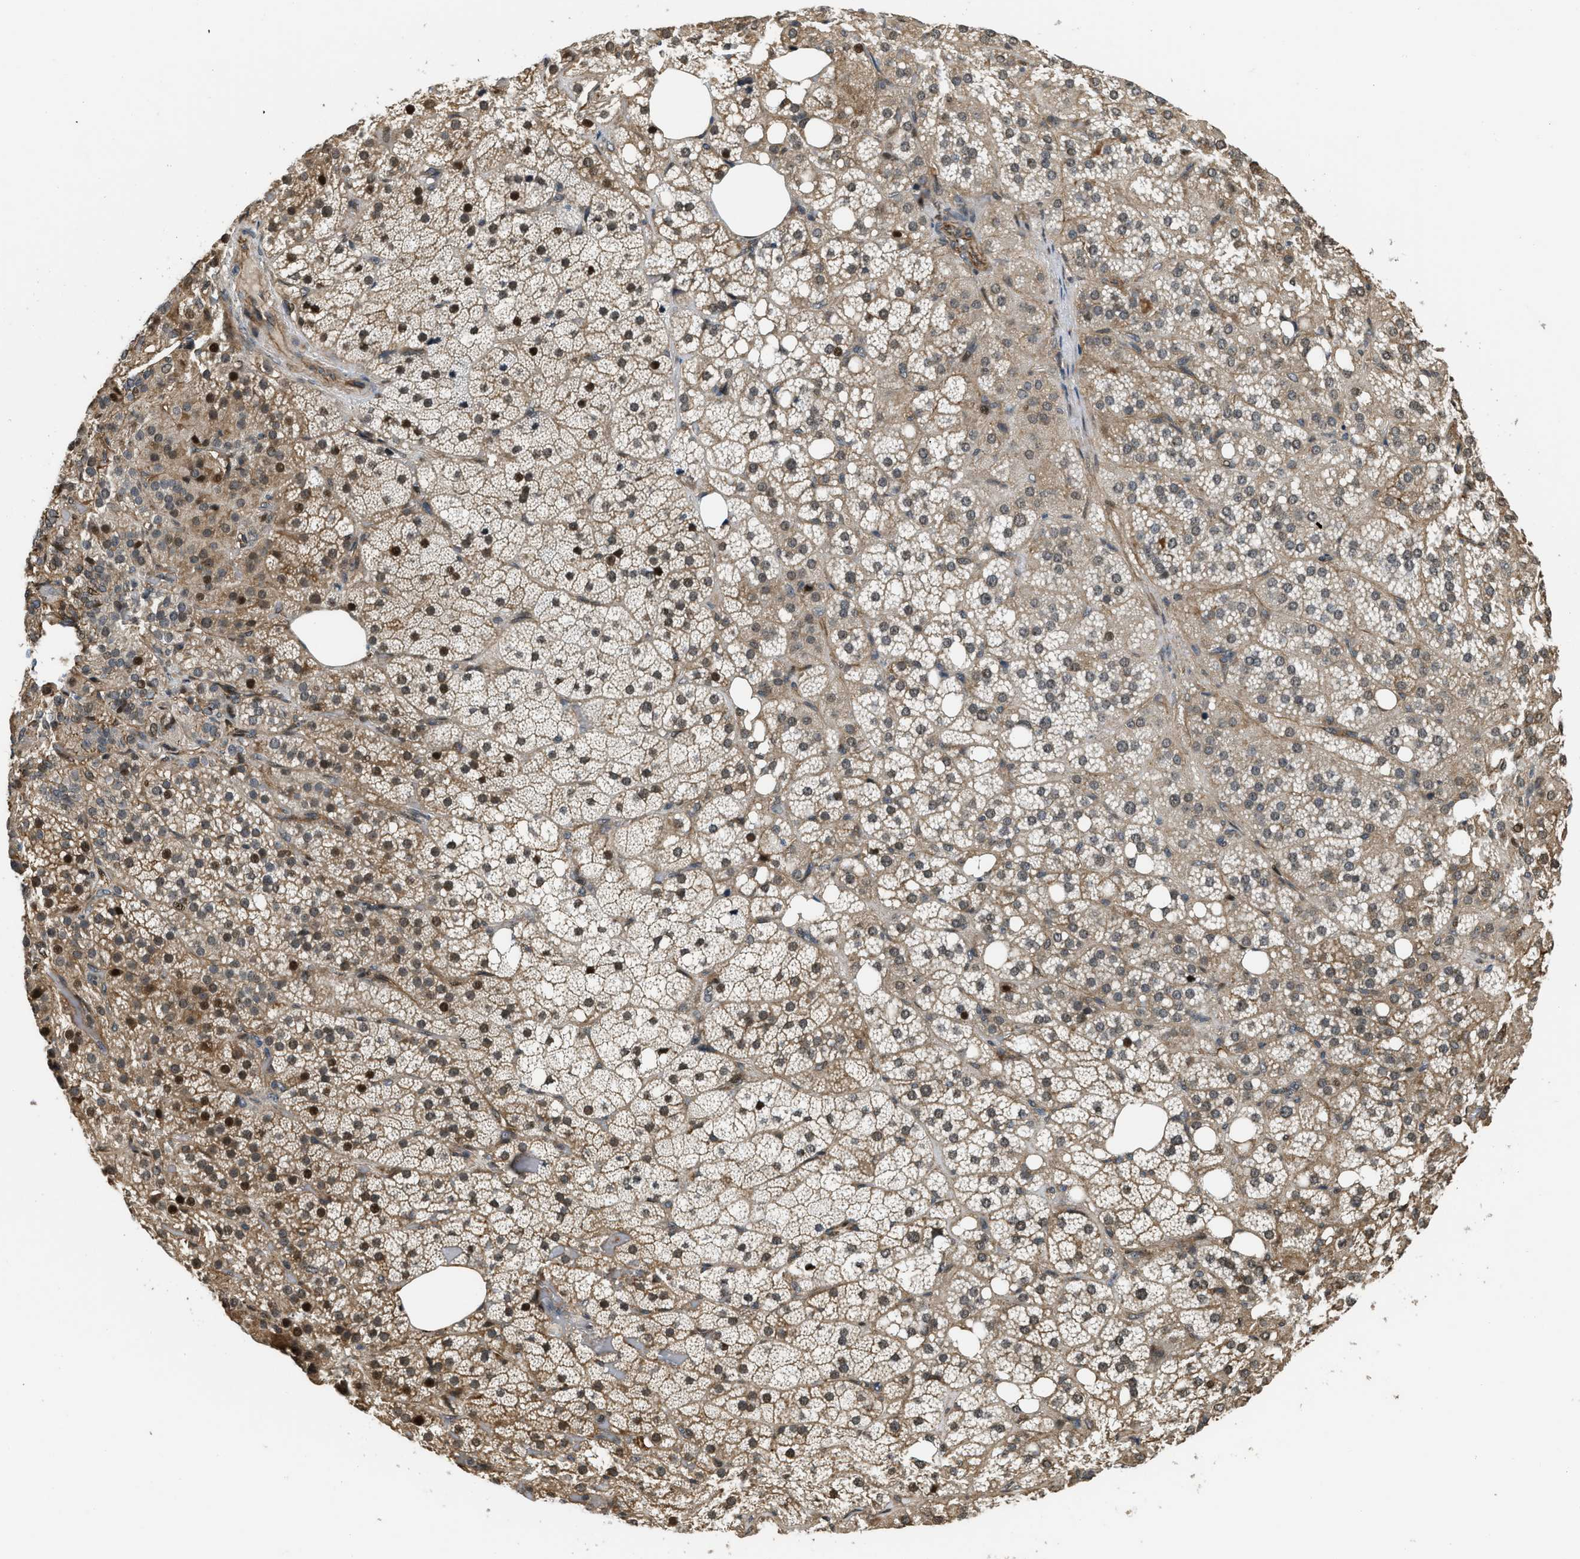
{"staining": {"intensity": "moderate", "quantity": ">75%", "location": "cytoplasmic/membranous,nuclear"}, "tissue": "adrenal gland", "cell_type": "Glandular cells", "image_type": "normal", "snomed": [{"axis": "morphology", "description": "Normal tissue, NOS"}, {"axis": "topography", "description": "Adrenal gland"}], "caption": "Immunohistochemical staining of benign adrenal gland displays moderate cytoplasmic/membranous,nuclear protein staining in approximately >75% of glandular cells. The staining is performed using DAB (3,3'-diaminobenzidine) brown chromogen to label protein expression. The nuclei are counter-stained blue using hematoxylin.", "gene": "LTA4H", "patient": {"sex": "female", "age": 59}}